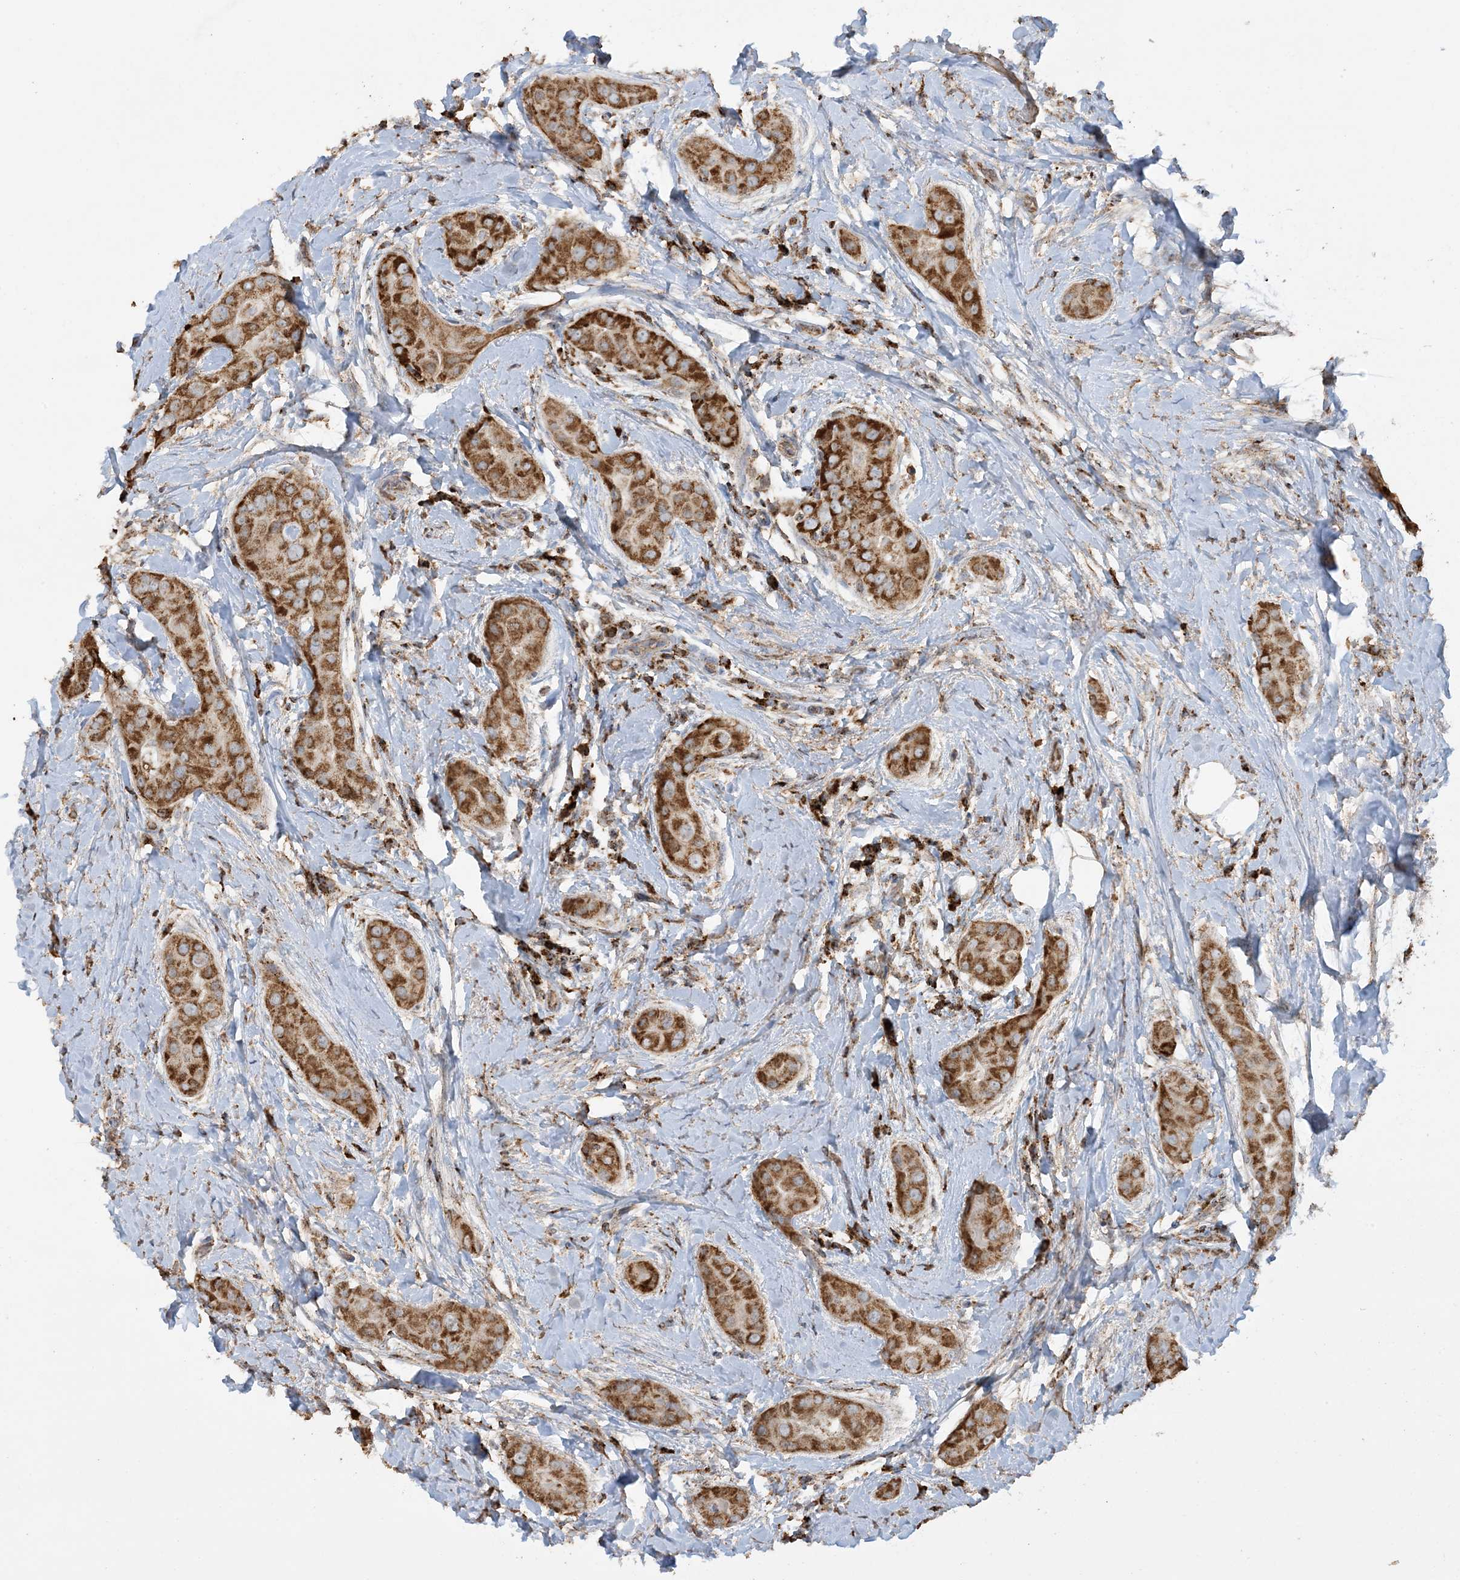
{"staining": {"intensity": "strong", "quantity": ">75%", "location": "cytoplasmic/membranous"}, "tissue": "thyroid cancer", "cell_type": "Tumor cells", "image_type": "cancer", "snomed": [{"axis": "morphology", "description": "Papillary adenocarcinoma, NOS"}, {"axis": "topography", "description": "Thyroid gland"}], "caption": "Protein staining of papillary adenocarcinoma (thyroid) tissue demonstrates strong cytoplasmic/membranous expression in approximately >75% of tumor cells.", "gene": "AGA", "patient": {"sex": "male", "age": 33}}